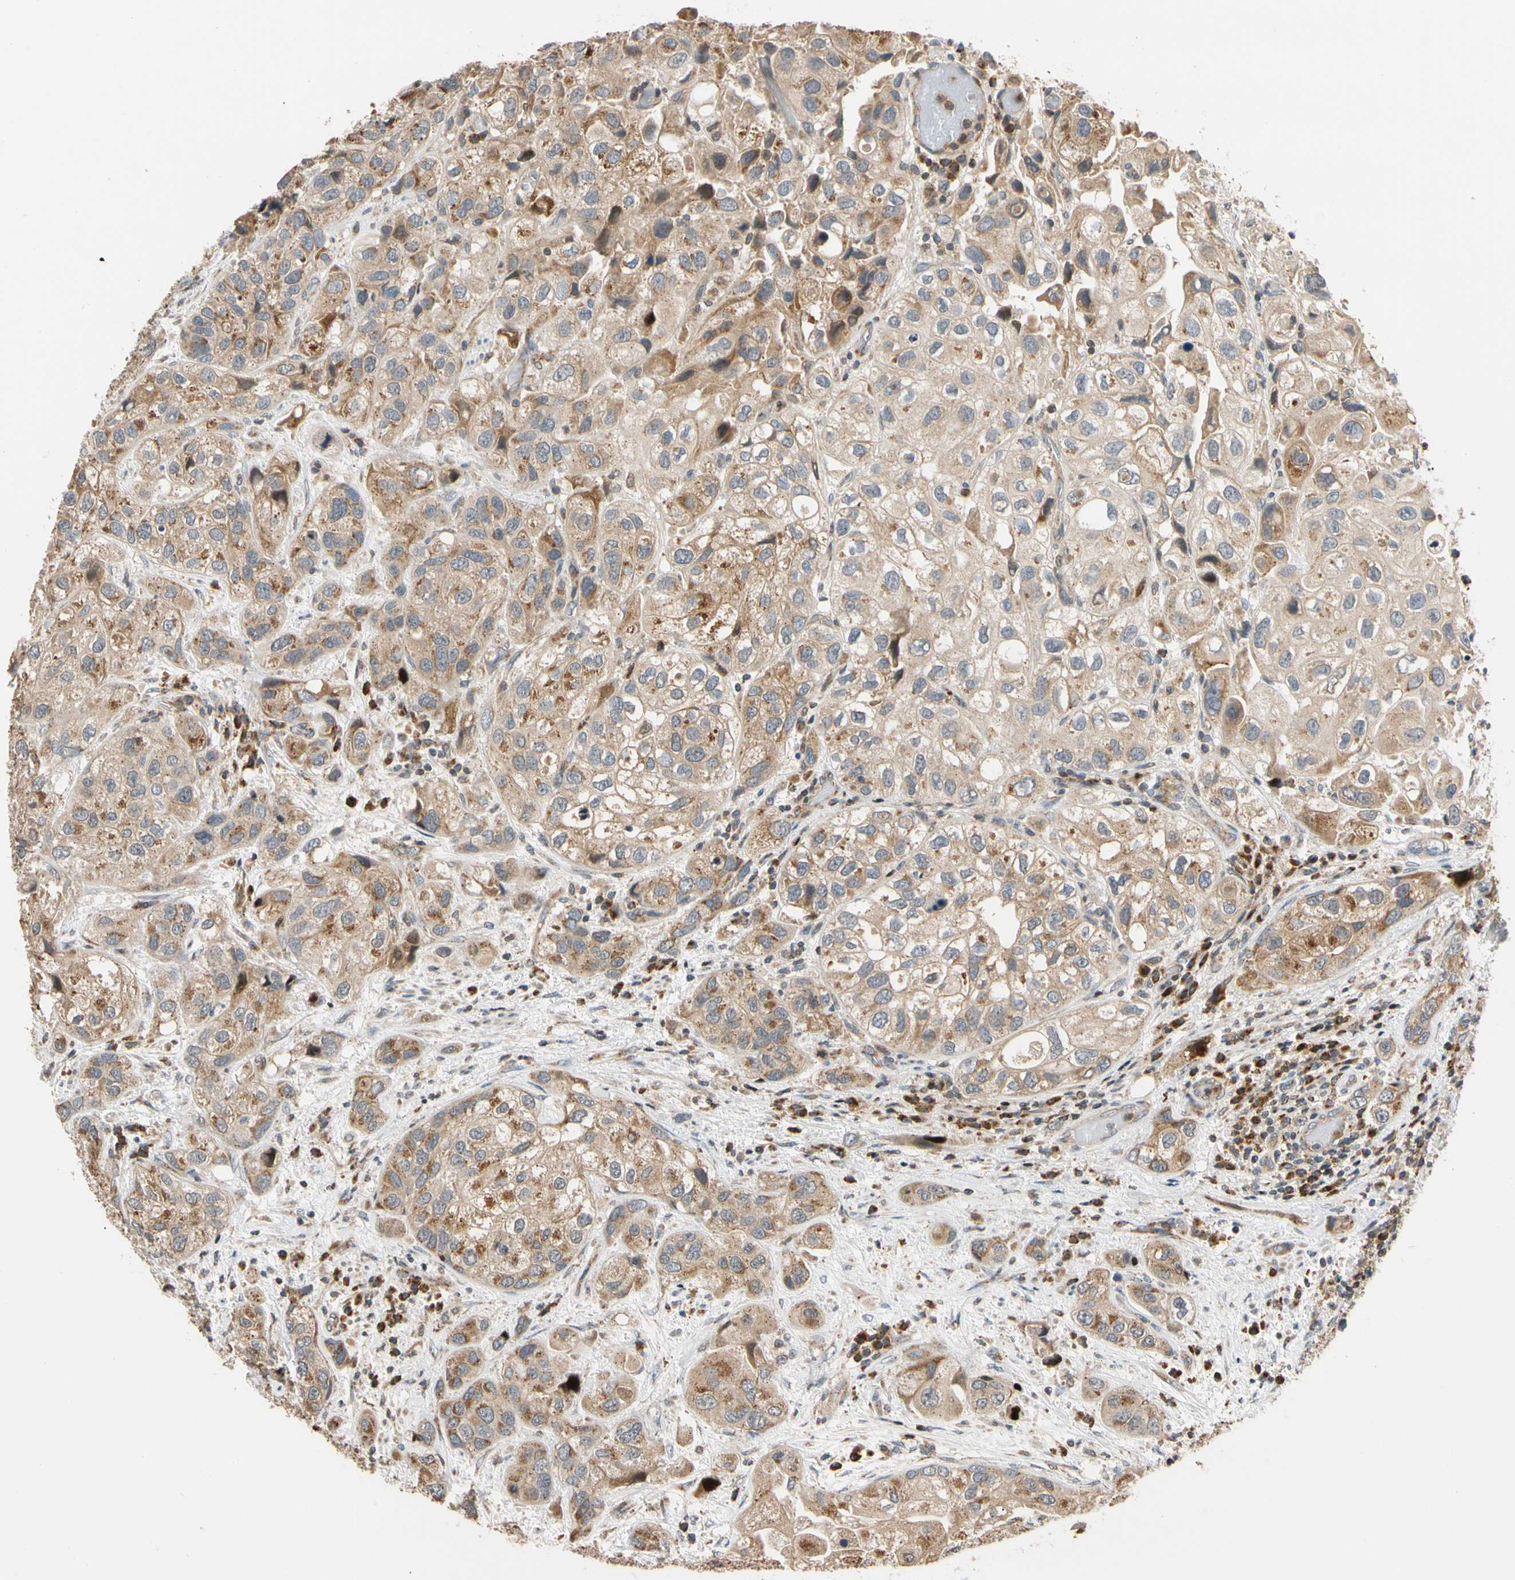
{"staining": {"intensity": "moderate", "quantity": "25%-75%", "location": "cytoplasmic/membranous"}, "tissue": "urothelial cancer", "cell_type": "Tumor cells", "image_type": "cancer", "snomed": [{"axis": "morphology", "description": "Urothelial carcinoma, High grade"}, {"axis": "topography", "description": "Urinary bladder"}], "caption": "This image reveals immunohistochemistry (IHC) staining of human urothelial carcinoma (high-grade), with medium moderate cytoplasmic/membranous positivity in about 25%-75% of tumor cells.", "gene": "IP6K2", "patient": {"sex": "female", "age": 64}}